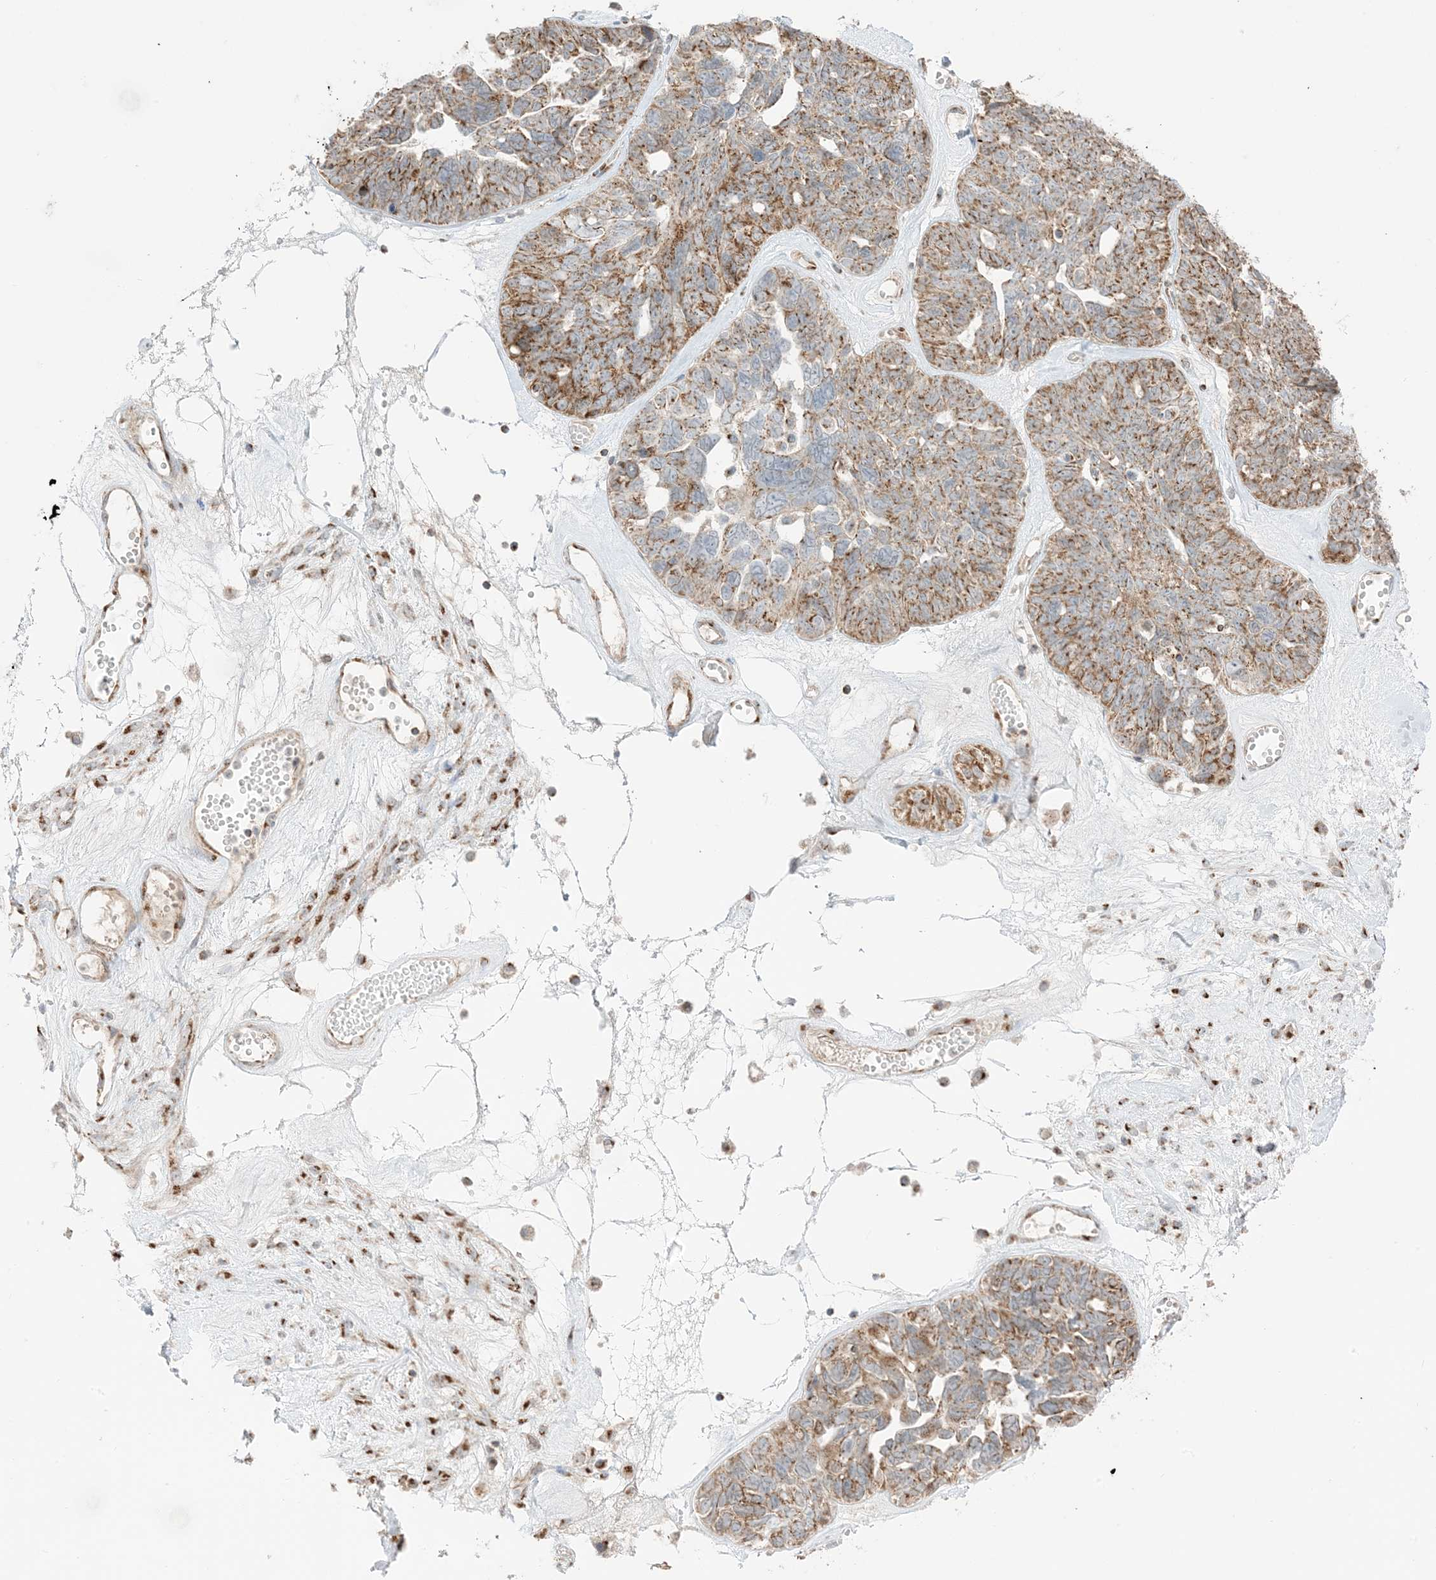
{"staining": {"intensity": "moderate", "quantity": ">75%", "location": "cytoplasmic/membranous"}, "tissue": "ovarian cancer", "cell_type": "Tumor cells", "image_type": "cancer", "snomed": [{"axis": "morphology", "description": "Cystadenocarcinoma, serous, NOS"}, {"axis": "topography", "description": "Ovary"}], "caption": "Immunohistochemical staining of human ovarian cancer reveals medium levels of moderate cytoplasmic/membranous positivity in about >75% of tumor cells. (DAB (3,3'-diaminobenzidine) IHC, brown staining for protein, blue staining for nuclei).", "gene": "SLC25A12", "patient": {"sex": "female", "age": 79}}